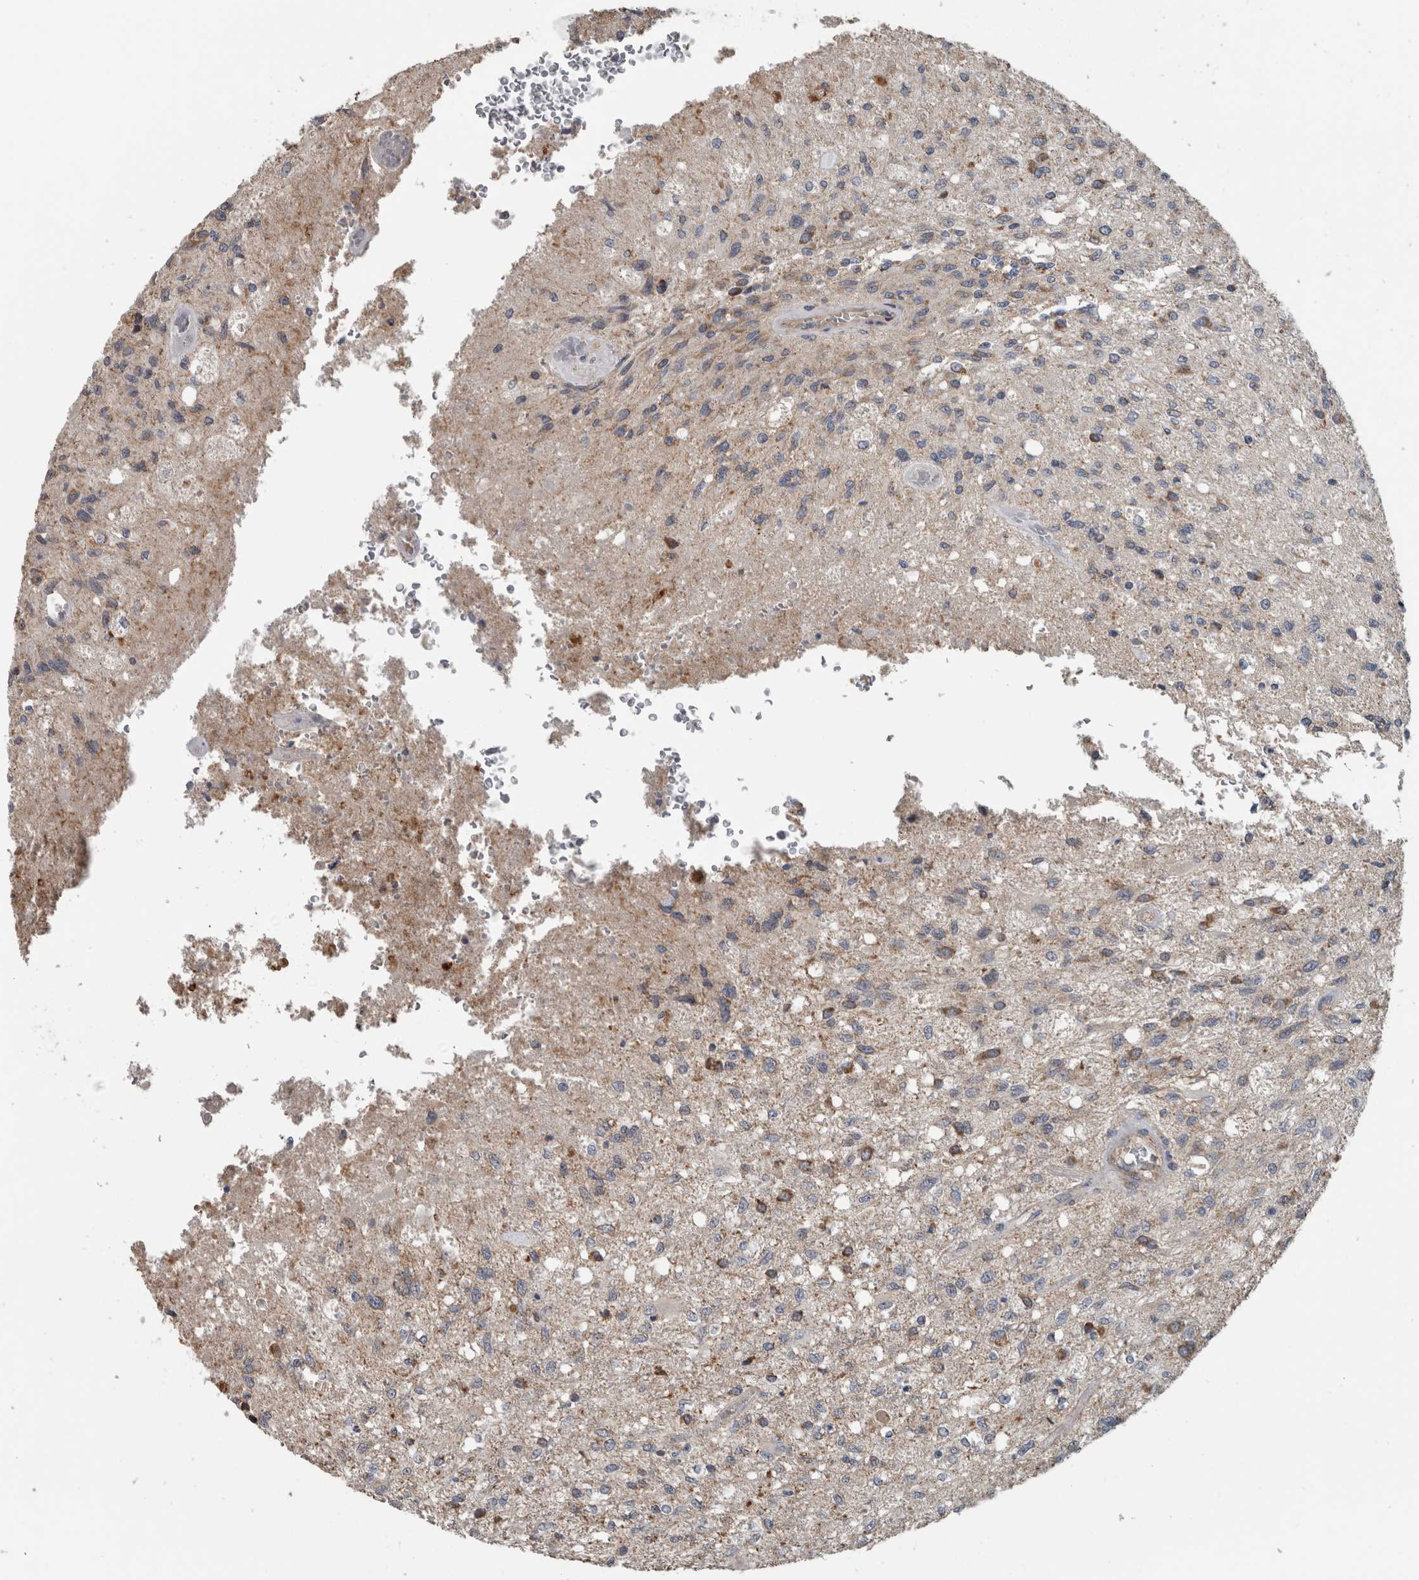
{"staining": {"intensity": "moderate", "quantity": "<25%", "location": "cytoplasmic/membranous"}, "tissue": "glioma", "cell_type": "Tumor cells", "image_type": "cancer", "snomed": [{"axis": "morphology", "description": "Normal tissue, NOS"}, {"axis": "morphology", "description": "Glioma, malignant, High grade"}, {"axis": "topography", "description": "Cerebral cortex"}], "caption": "The immunohistochemical stain labels moderate cytoplasmic/membranous positivity in tumor cells of glioma tissue.", "gene": "ARMC1", "patient": {"sex": "male", "age": 77}}